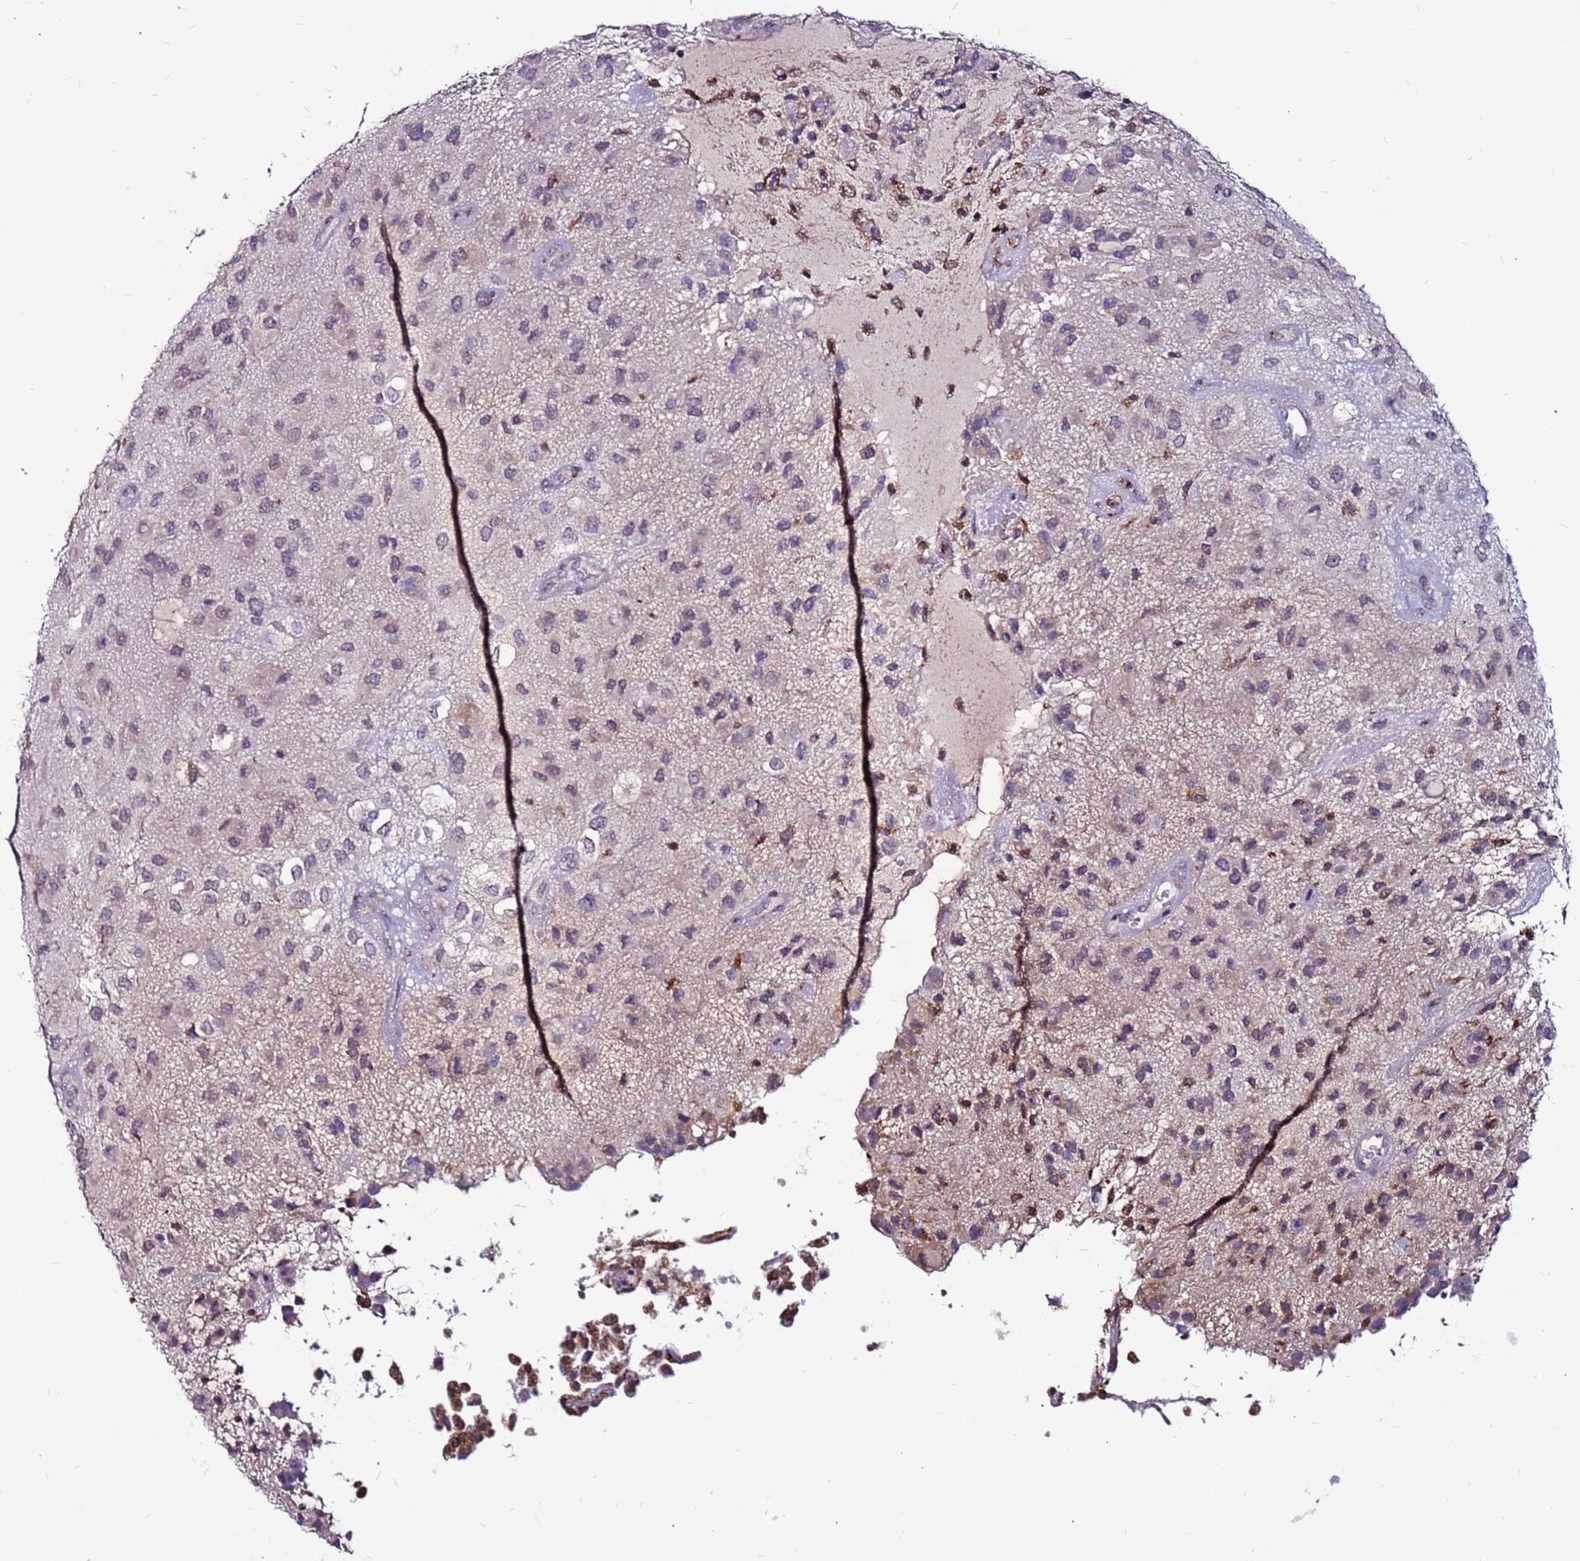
{"staining": {"intensity": "weak", "quantity": ">75%", "location": "cytoplasmic/membranous"}, "tissue": "glioma", "cell_type": "Tumor cells", "image_type": "cancer", "snomed": [{"axis": "morphology", "description": "Glioma, malignant, Low grade"}, {"axis": "topography", "description": "Brain"}], "caption": "Weak cytoplasmic/membranous positivity is appreciated in approximately >75% of tumor cells in glioma.", "gene": "SLC44A3", "patient": {"sex": "male", "age": 66}}